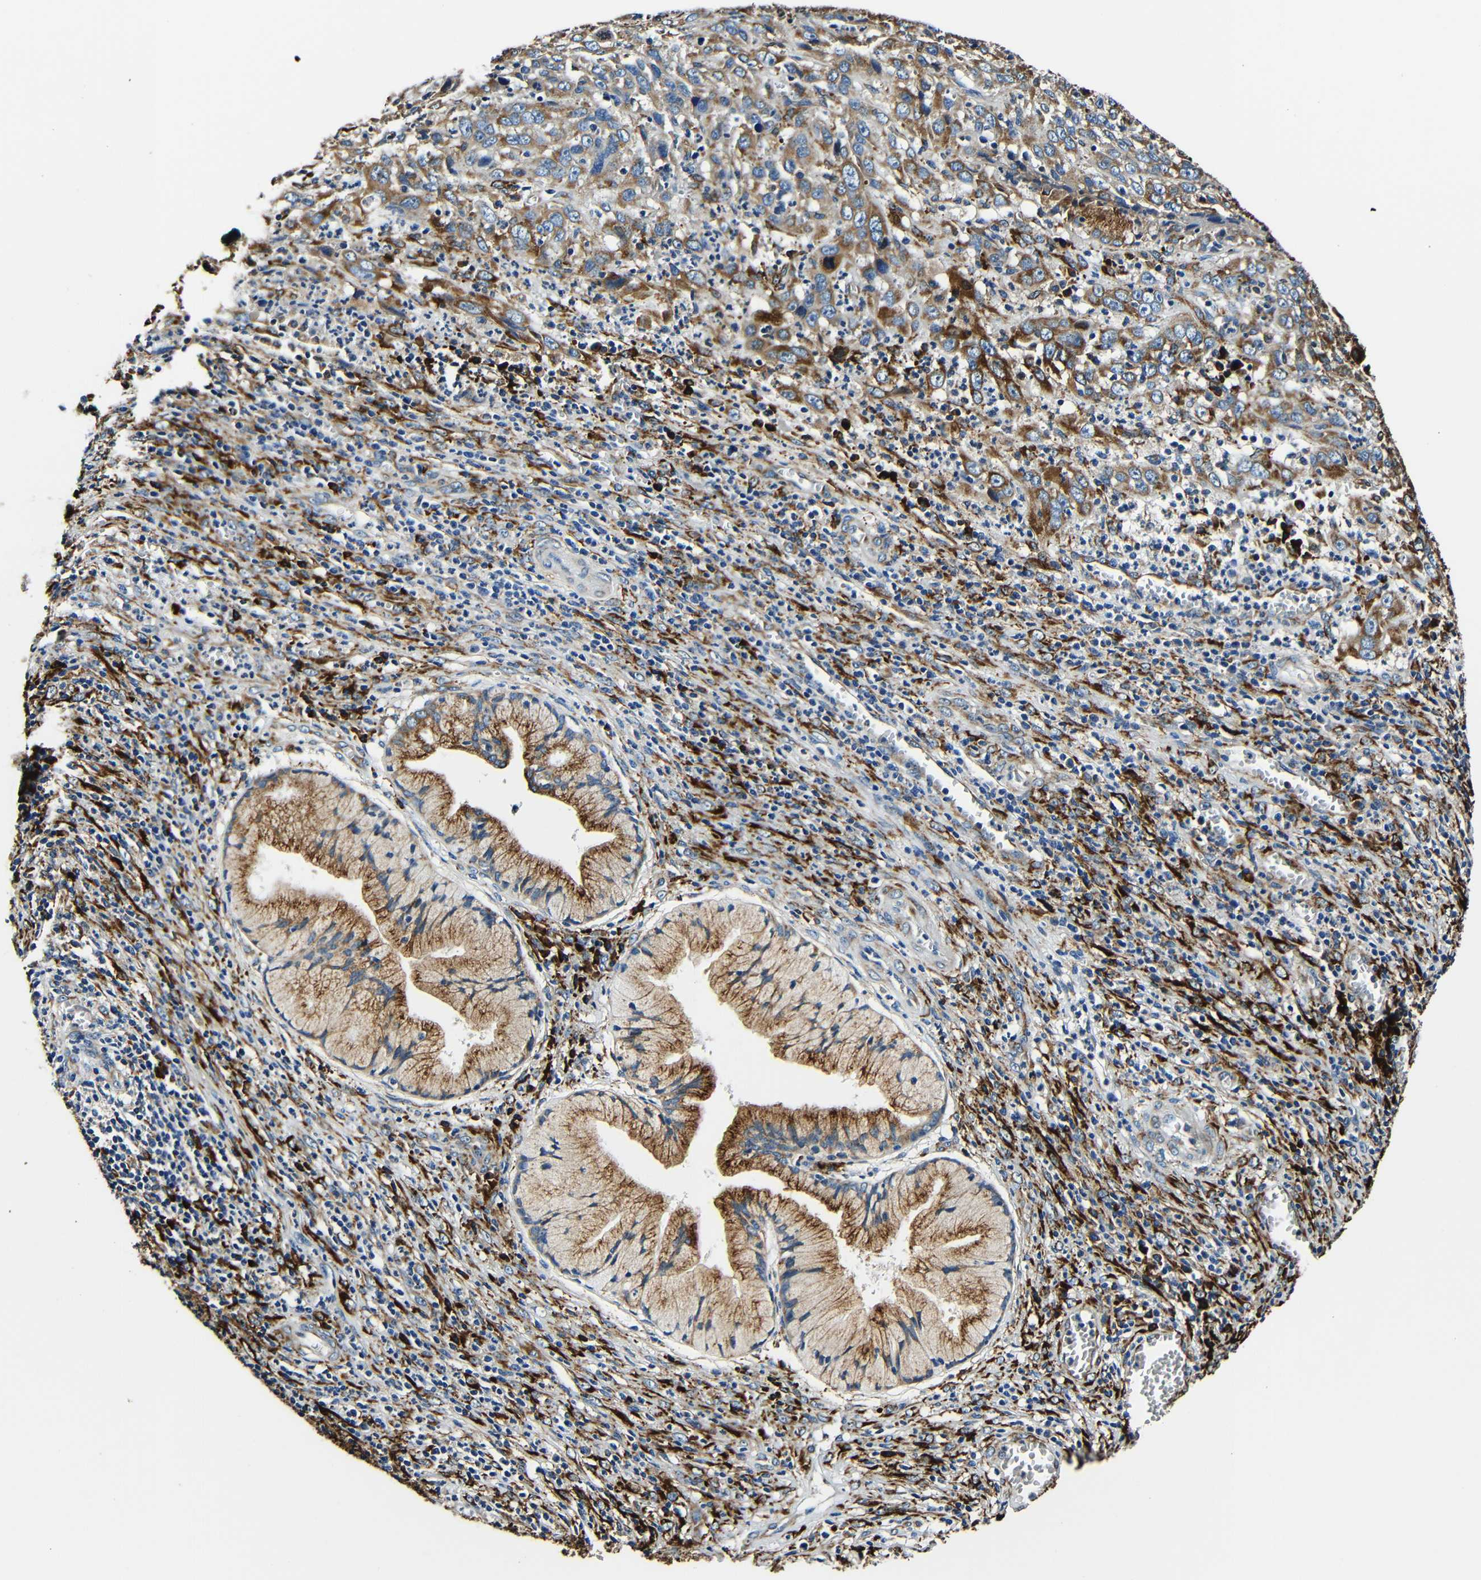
{"staining": {"intensity": "moderate", "quantity": ">75%", "location": "cytoplasmic/membranous"}, "tissue": "cervical cancer", "cell_type": "Tumor cells", "image_type": "cancer", "snomed": [{"axis": "morphology", "description": "Squamous cell carcinoma, NOS"}, {"axis": "topography", "description": "Cervix"}], "caption": "An image of human cervical squamous cell carcinoma stained for a protein displays moderate cytoplasmic/membranous brown staining in tumor cells.", "gene": "RRBP1", "patient": {"sex": "female", "age": 32}}